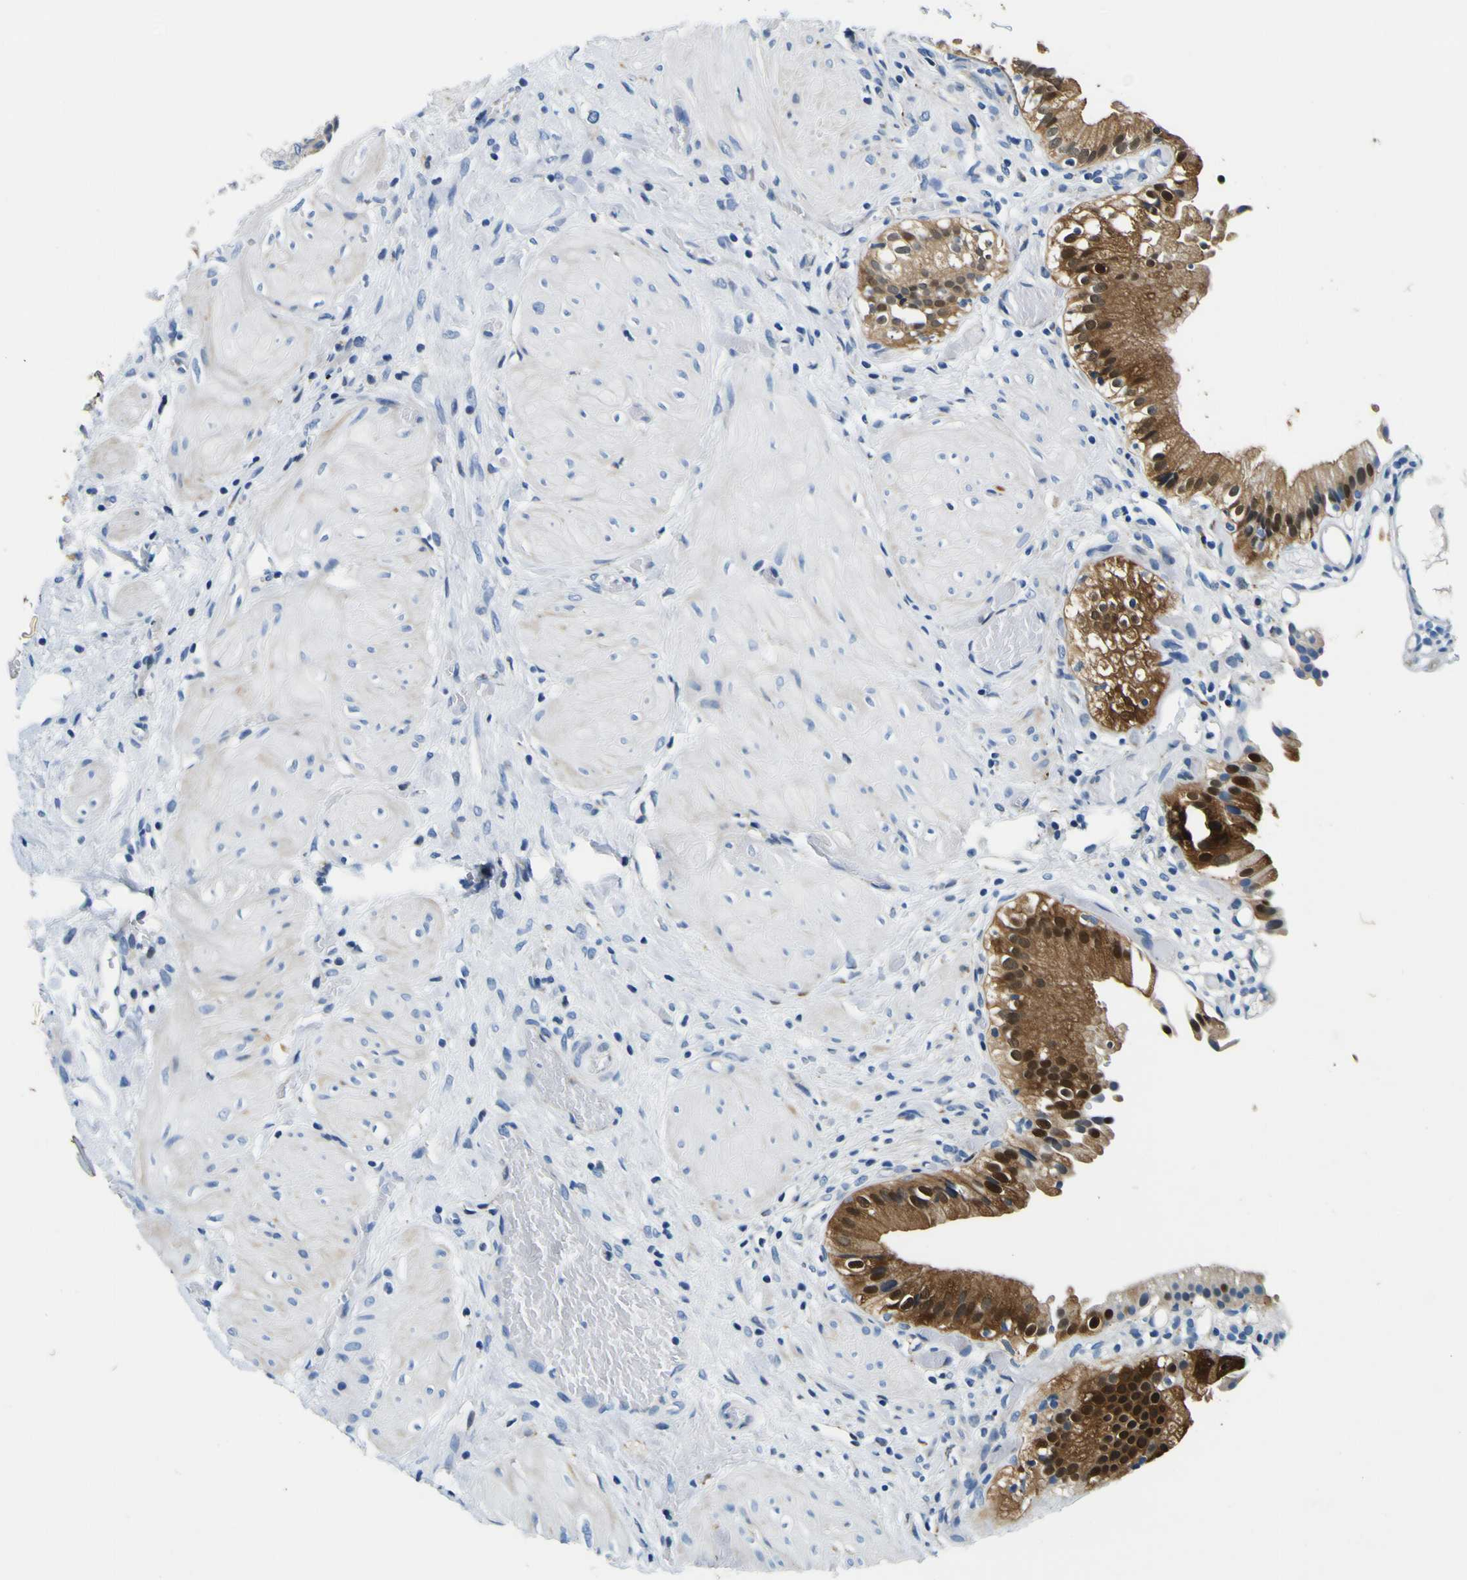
{"staining": {"intensity": "strong", "quantity": ">75%", "location": "cytoplasmic/membranous,nuclear"}, "tissue": "gallbladder", "cell_type": "Glandular cells", "image_type": "normal", "snomed": [{"axis": "morphology", "description": "Normal tissue, NOS"}, {"axis": "topography", "description": "Gallbladder"}], "caption": "An IHC photomicrograph of unremarkable tissue is shown. Protein staining in brown labels strong cytoplasmic/membranous,nuclear positivity in gallbladder within glandular cells.", "gene": "NLRP3", "patient": {"sex": "male", "age": 65}}